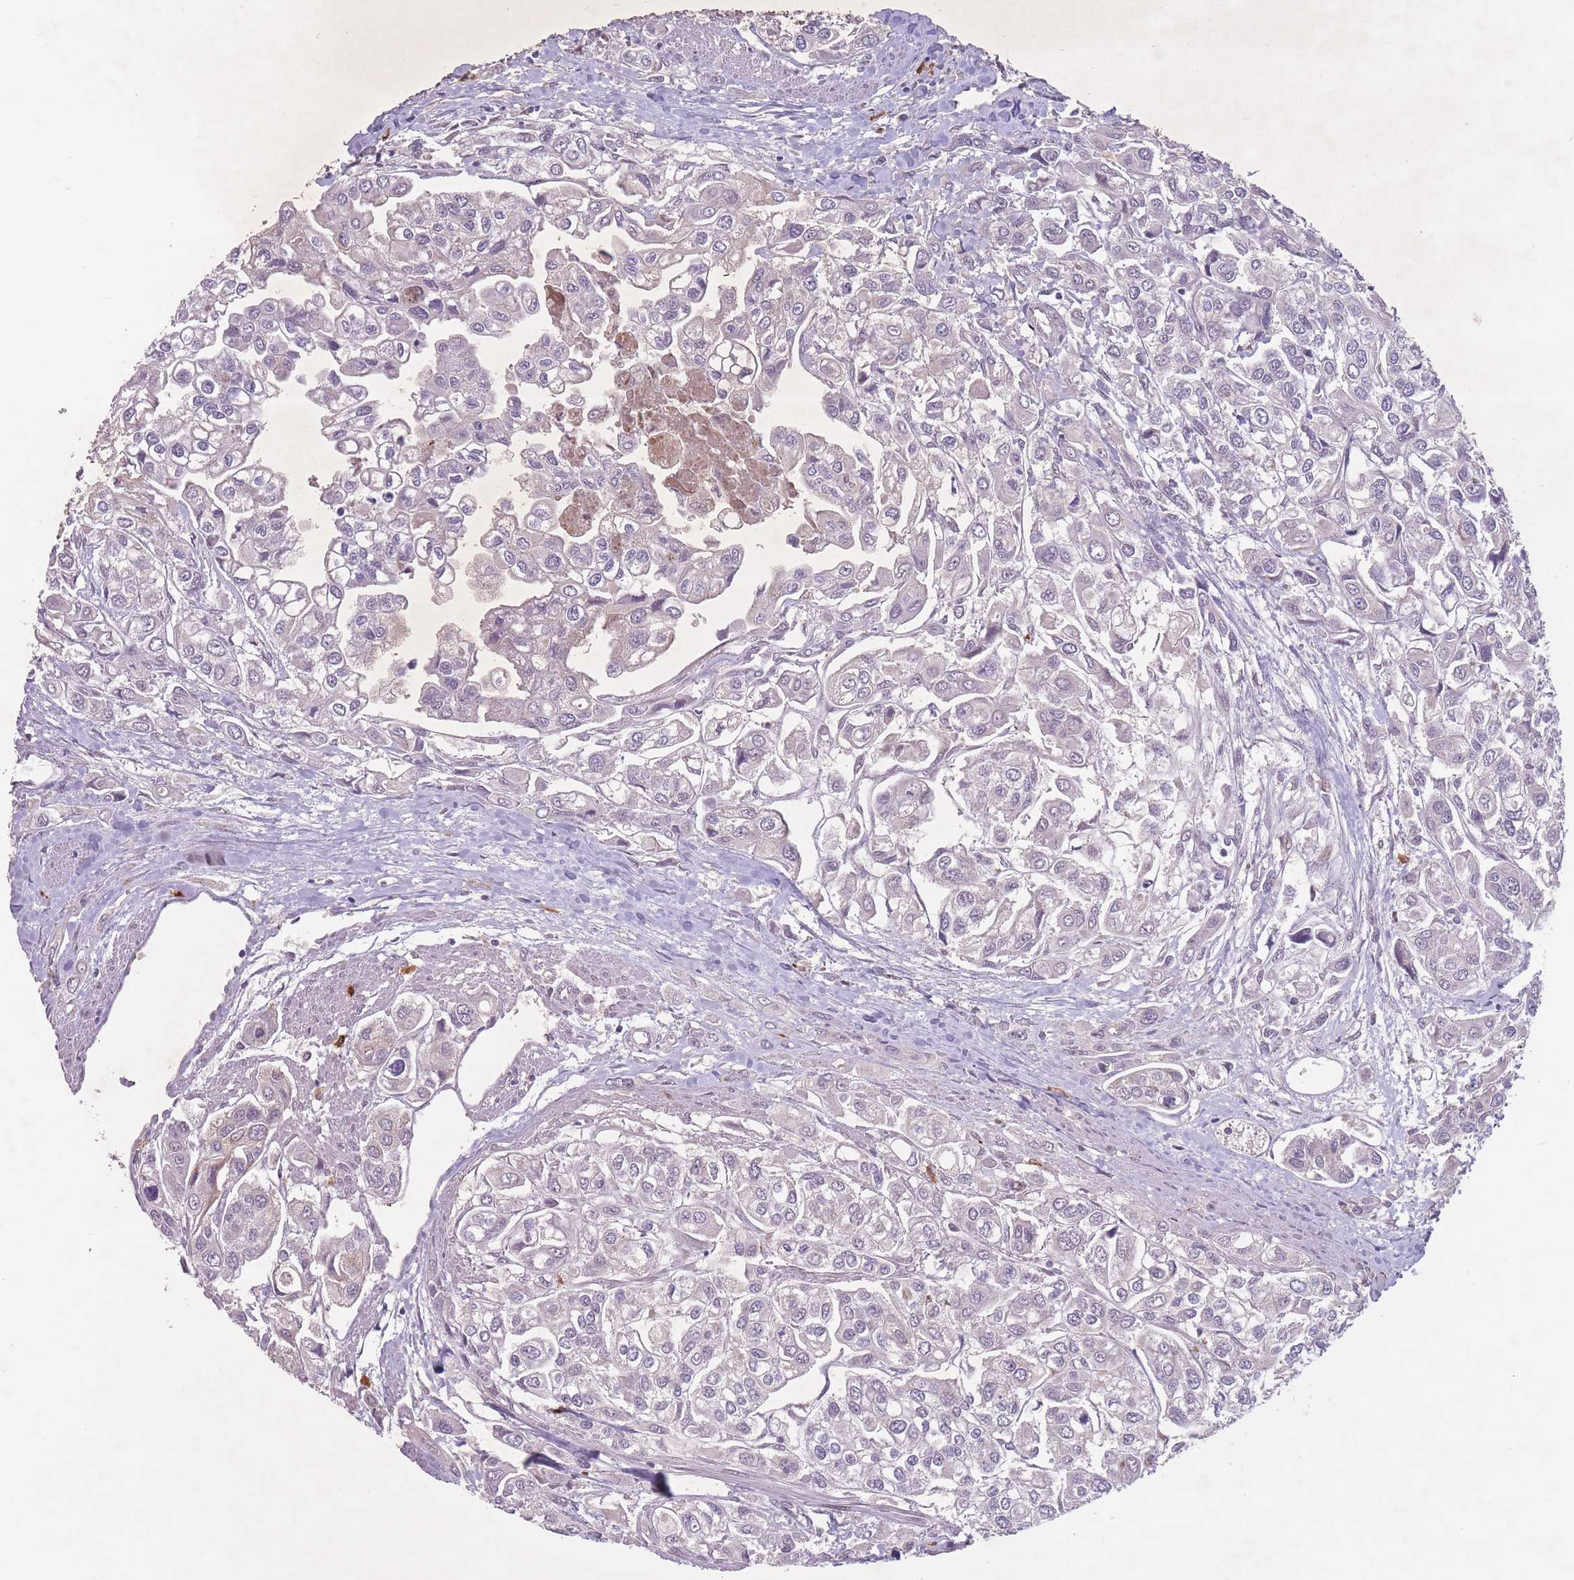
{"staining": {"intensity": "negative", "quantity": "none", "location": "none"}, "tissue": "urothelial cancer", "cell_type": "Tumor cells", "image_type": "cancer", "snomed": [{"axis": "morphology", "description": "Urothelial carcinoma, High grade"}, {"axis": "topography", "description": "Urinary bladder"}], "caption": "Immunohistochemistry of urothelial carcinoma (high-grade) displays no expression in tumor cells.", "gene": "SECTM1", "patient": {"sex": "male", "age": 67}}